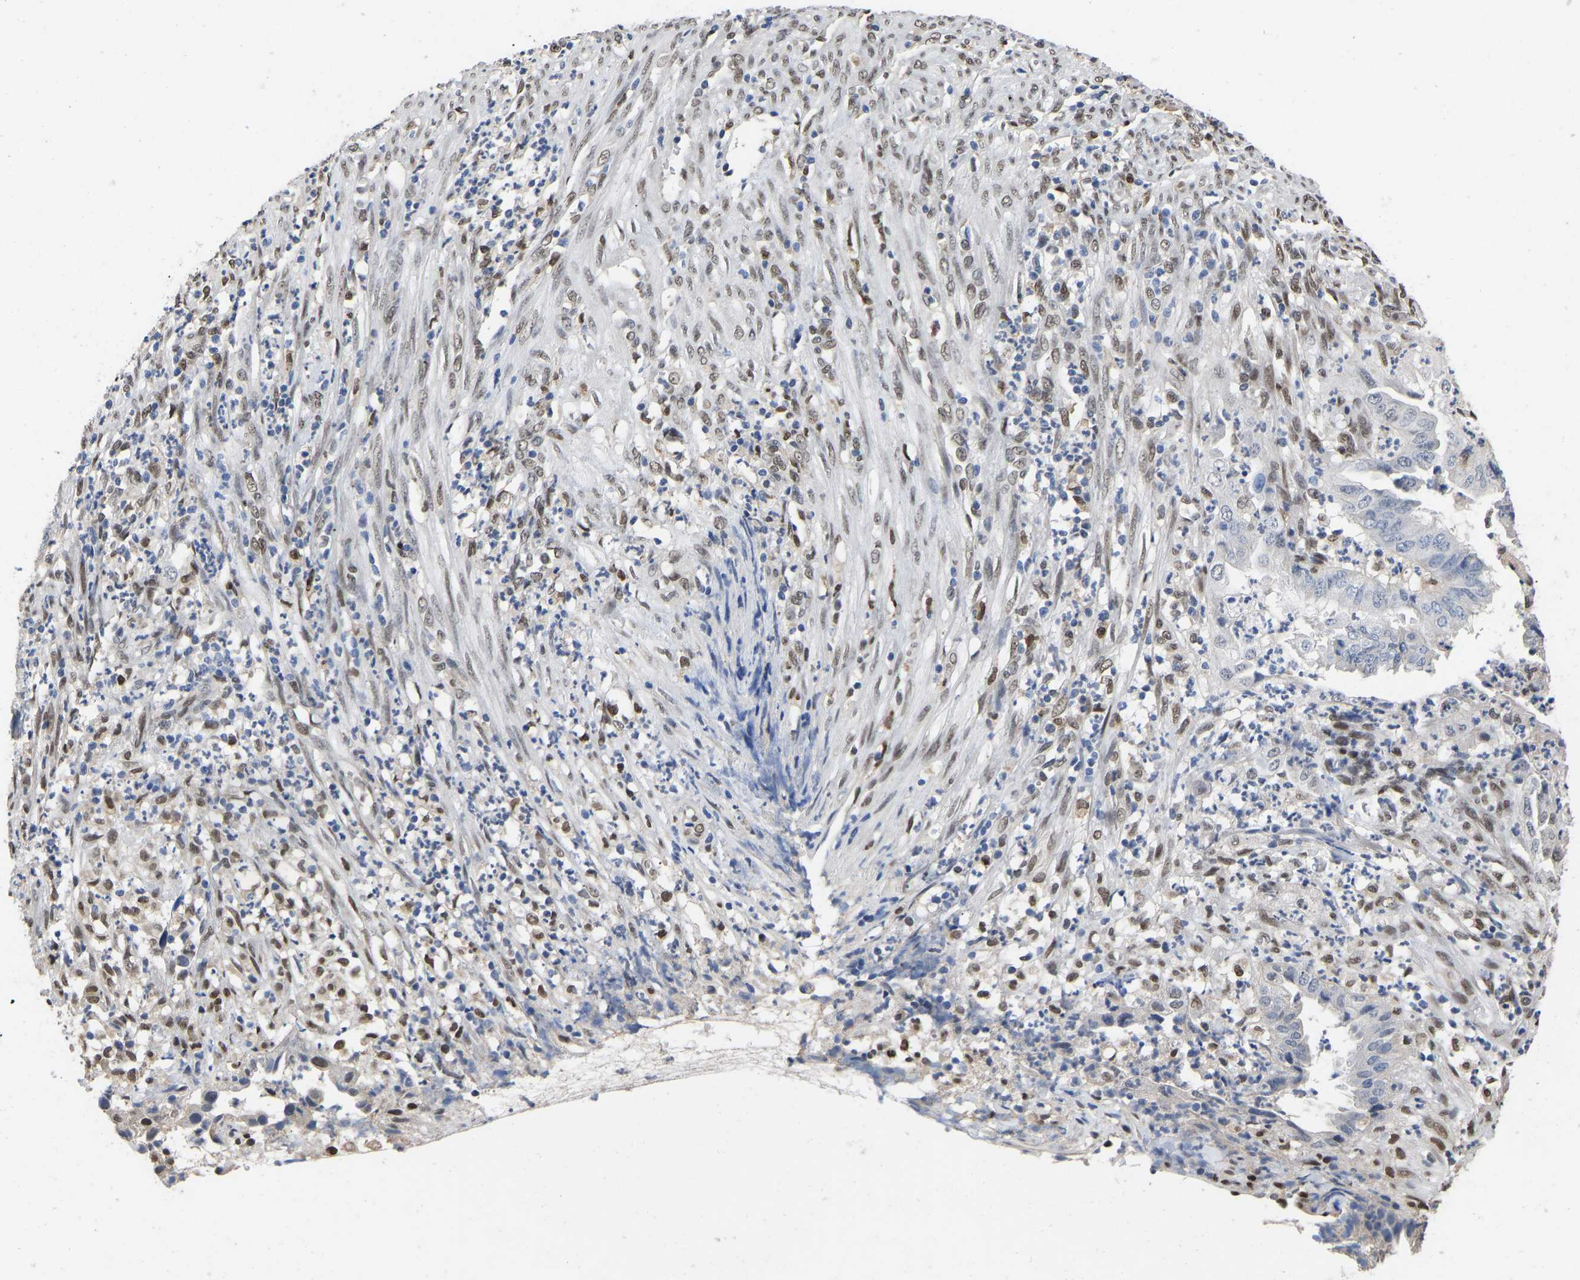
{"staining": {"intensity": "negative", "quantity": "none", "location": "none"}, "tissue": "endometrial cancer", "cell_type": "Tumor cells", "image_type": "cancer", "snomed": [{"axis": "morphology", "description": "Adenocarcinoma, NOS"}, {"axis": "topography", "description": "Endometrium"}], "caption": "High magnification brightfield microscopy of endometrial cancer stained with DAB (brown) and counterstained with hematoxylin (blue): tumor cells show no significant staining.", "gene": "QKI", "patient": {"sex": "female", "age": 51}}